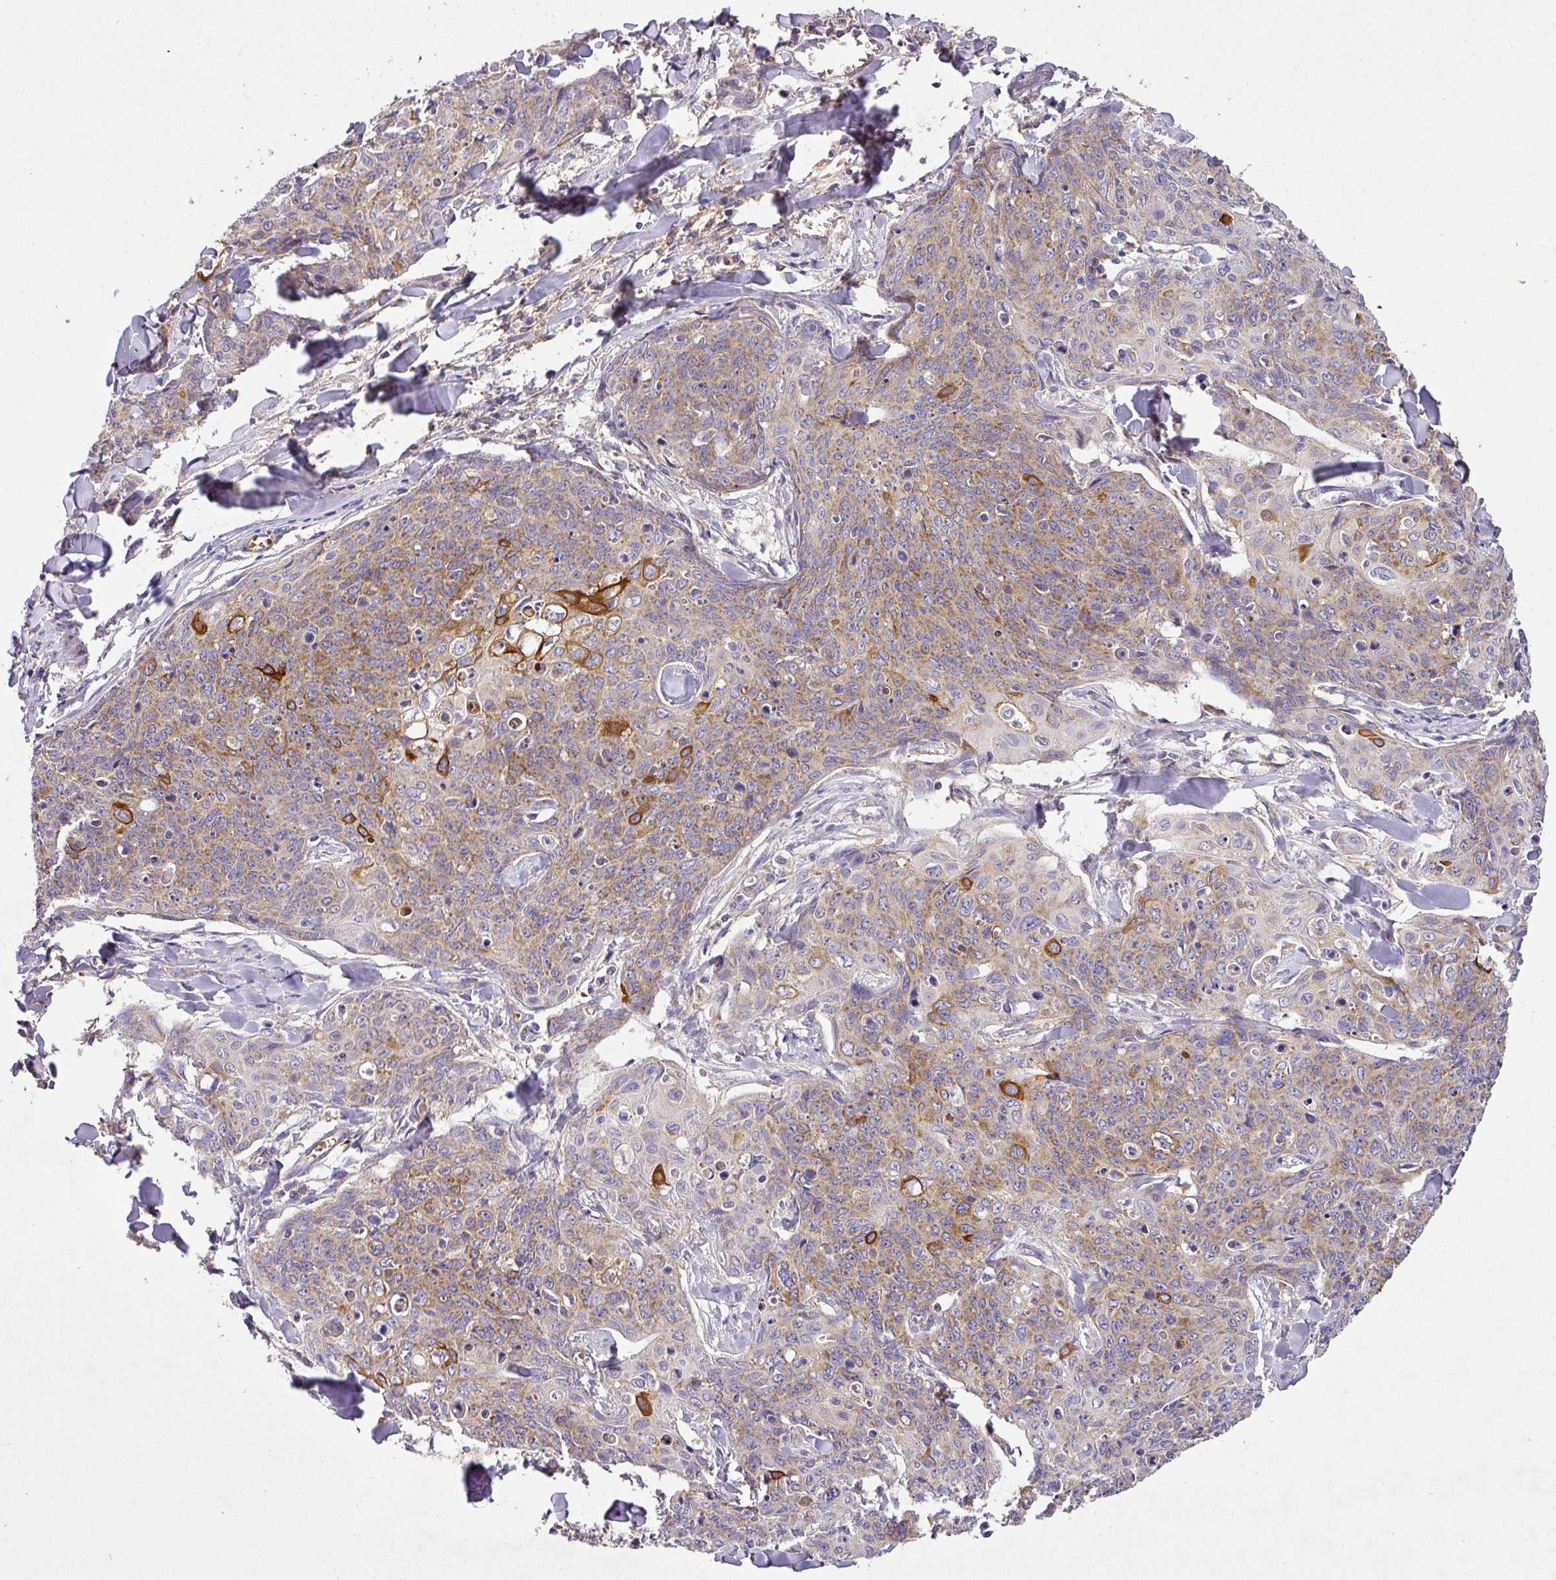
{"staining": {"intensity": "moderate", "quantity": ">75%", "location": "cytoplasmic/membranous"}, "tissue": "skin cancer", "cell_type": "Tumor cells", "image_type": "cancer", "snomed": [{"axis": "morphology", "description": "Squamous cell carcinoma, NOS"}, {"axis": "topography", "description": "Skin"}, {"axis": "topography", "description": "Vulva"}], "caption": "A brown stain shows moderate cytoplasmic/membranous positivity of a protein in skin squamous cell carcinoma tumor cells.", "gene": "ZNF513", "patient": {"sex": "female", "age": 85}}